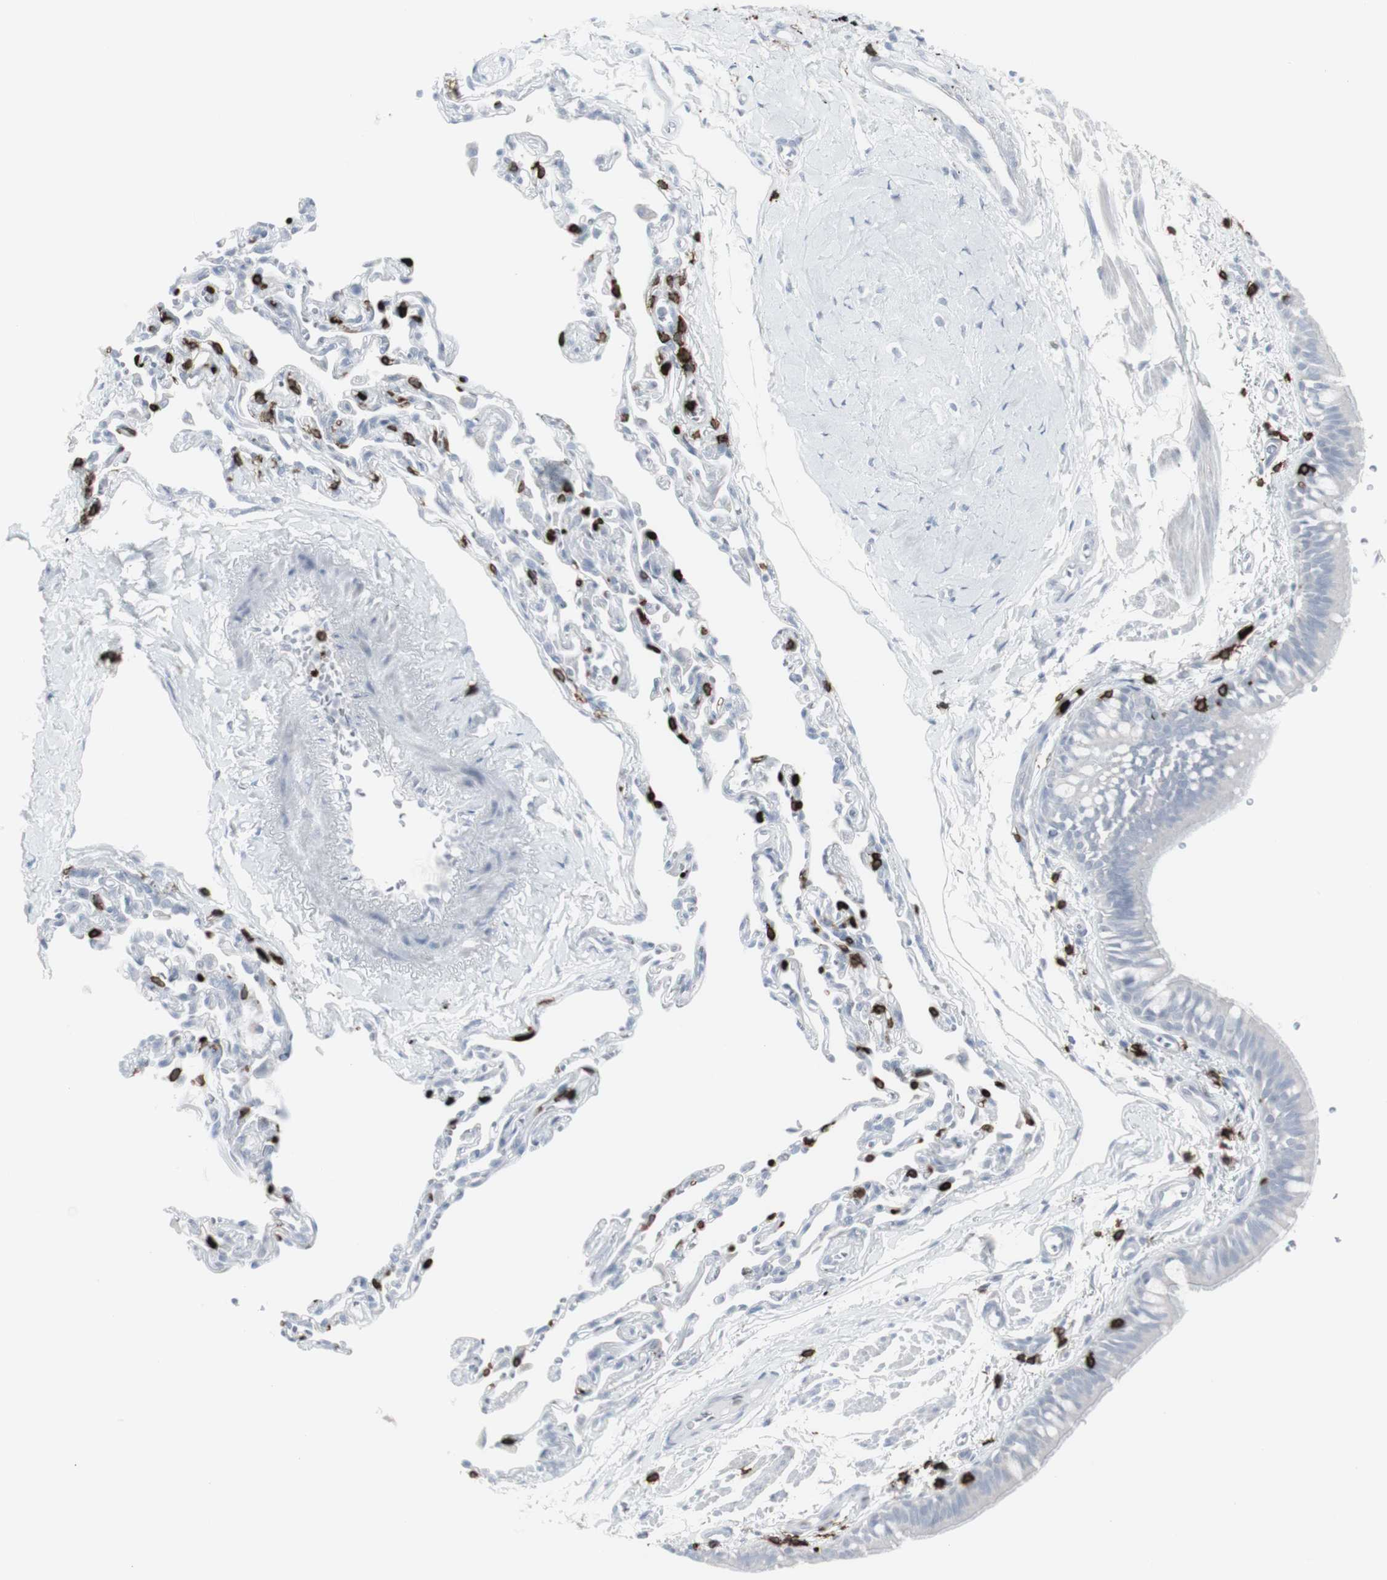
{"staining": {"intensity": "negative", "quantity": "none", "location": "none"}, "tissue": "bronchus", "cell_type": "Respiratory epithelial cells", "image_type": "normal", "snomed": [{"axis": "morphology", "description": "Normal tissue, NOS"}, {"axis": "topography", "description": "Bronchus"}, {"axis": "topography", "description": "Lung"}], "caption": "Respiratory epithelial cells are negative for protein expression in unremarkable human bronchus. (Immunohistochemistry, brightfield microscopy, high magnification).", "gene": "CD247", "patient": {"sex": "male", "age": 64}}